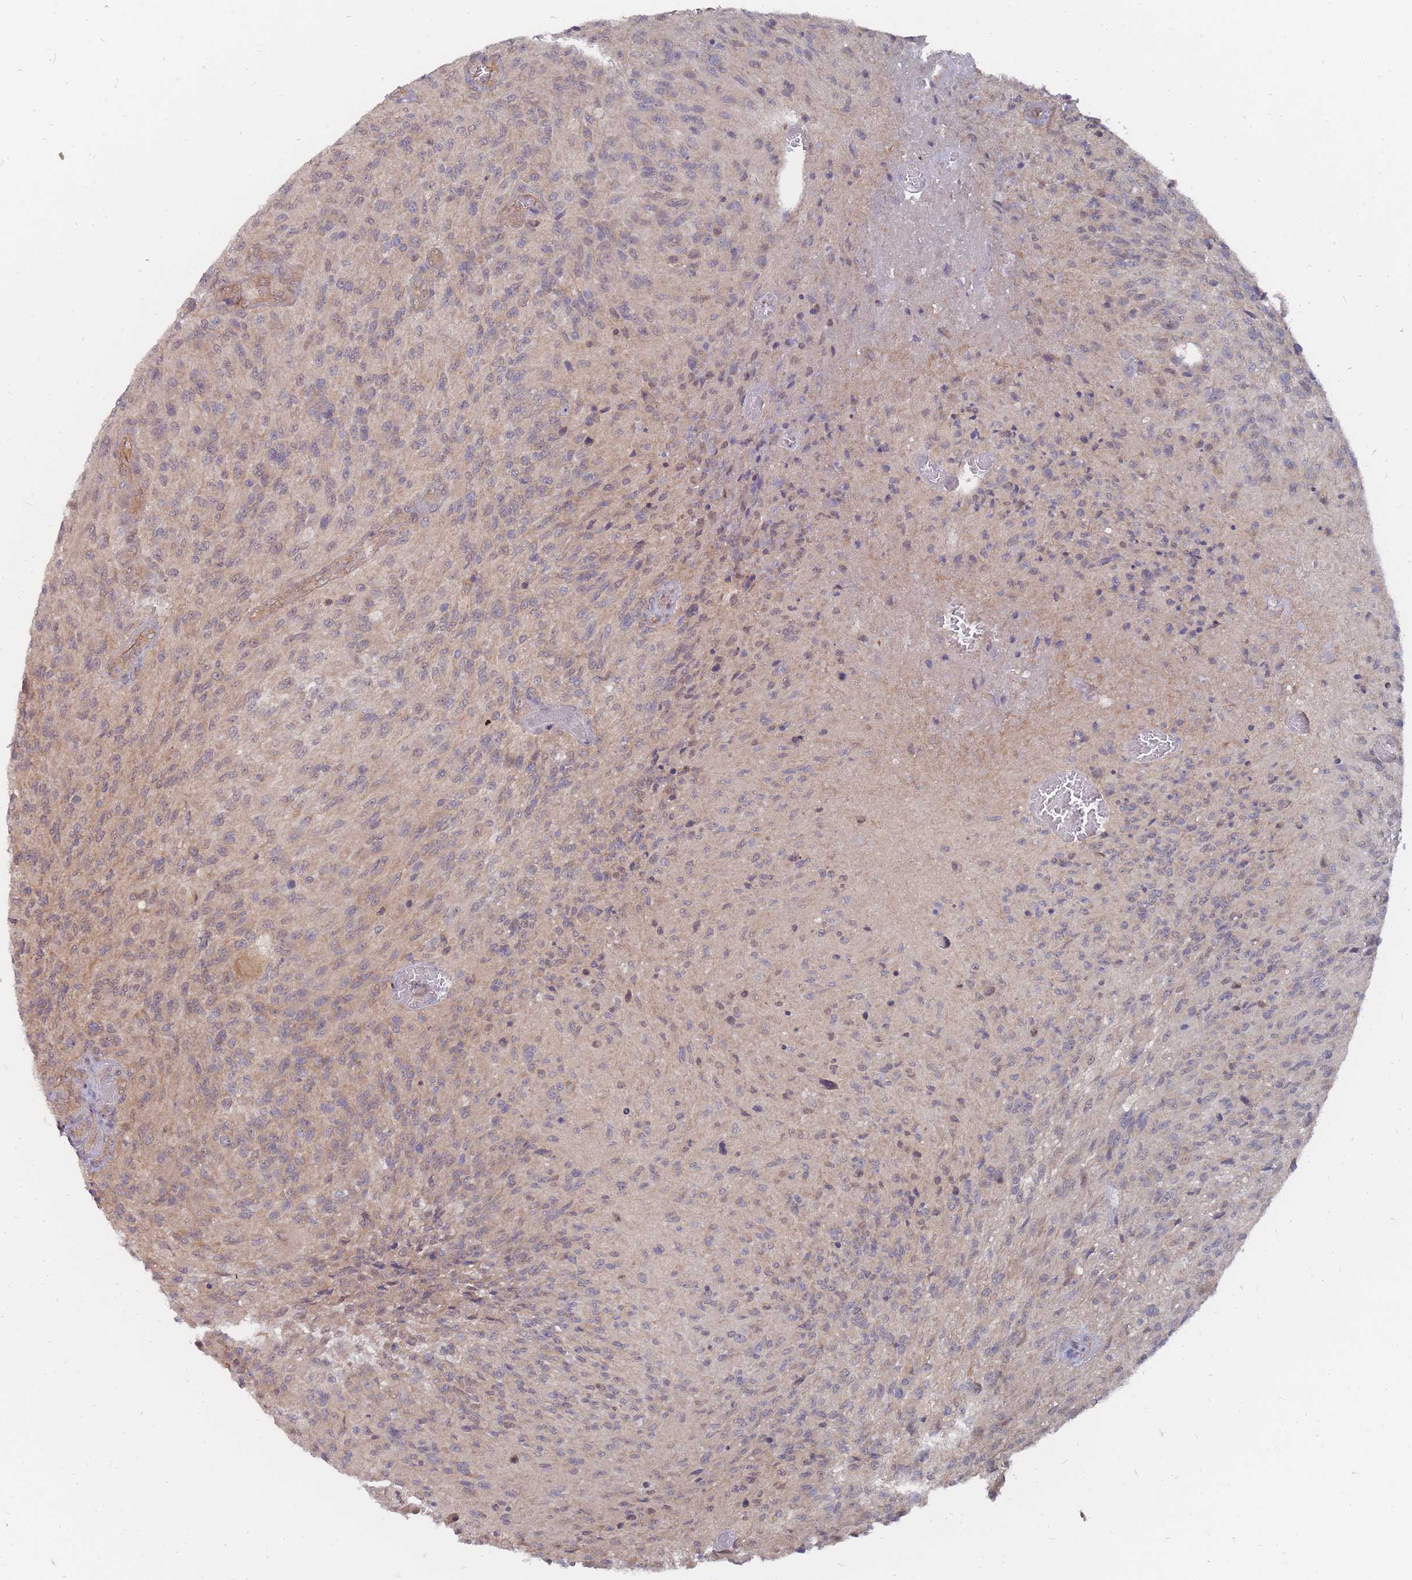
{"staining": {"intensity": "negative", "quantity": "none", "location": "none"}, "tissue": "glioma", "cell_type": "Tumor cells", "image_type": "cancer", "snomed": [{"axis": "morphology", "description": "Normal tissue, NOS"}, {"axis": "morphology", "description": "Glioma, malignant, High grade"}, {"axis": "topography", "description": "Cerebral cortex"}], "caption": "The micrograph displays no significant positivity in tumor cells of malignant glioma (high-grade).", "gene": "NKD1", "patient": {"sex": "male", "age": 56}}